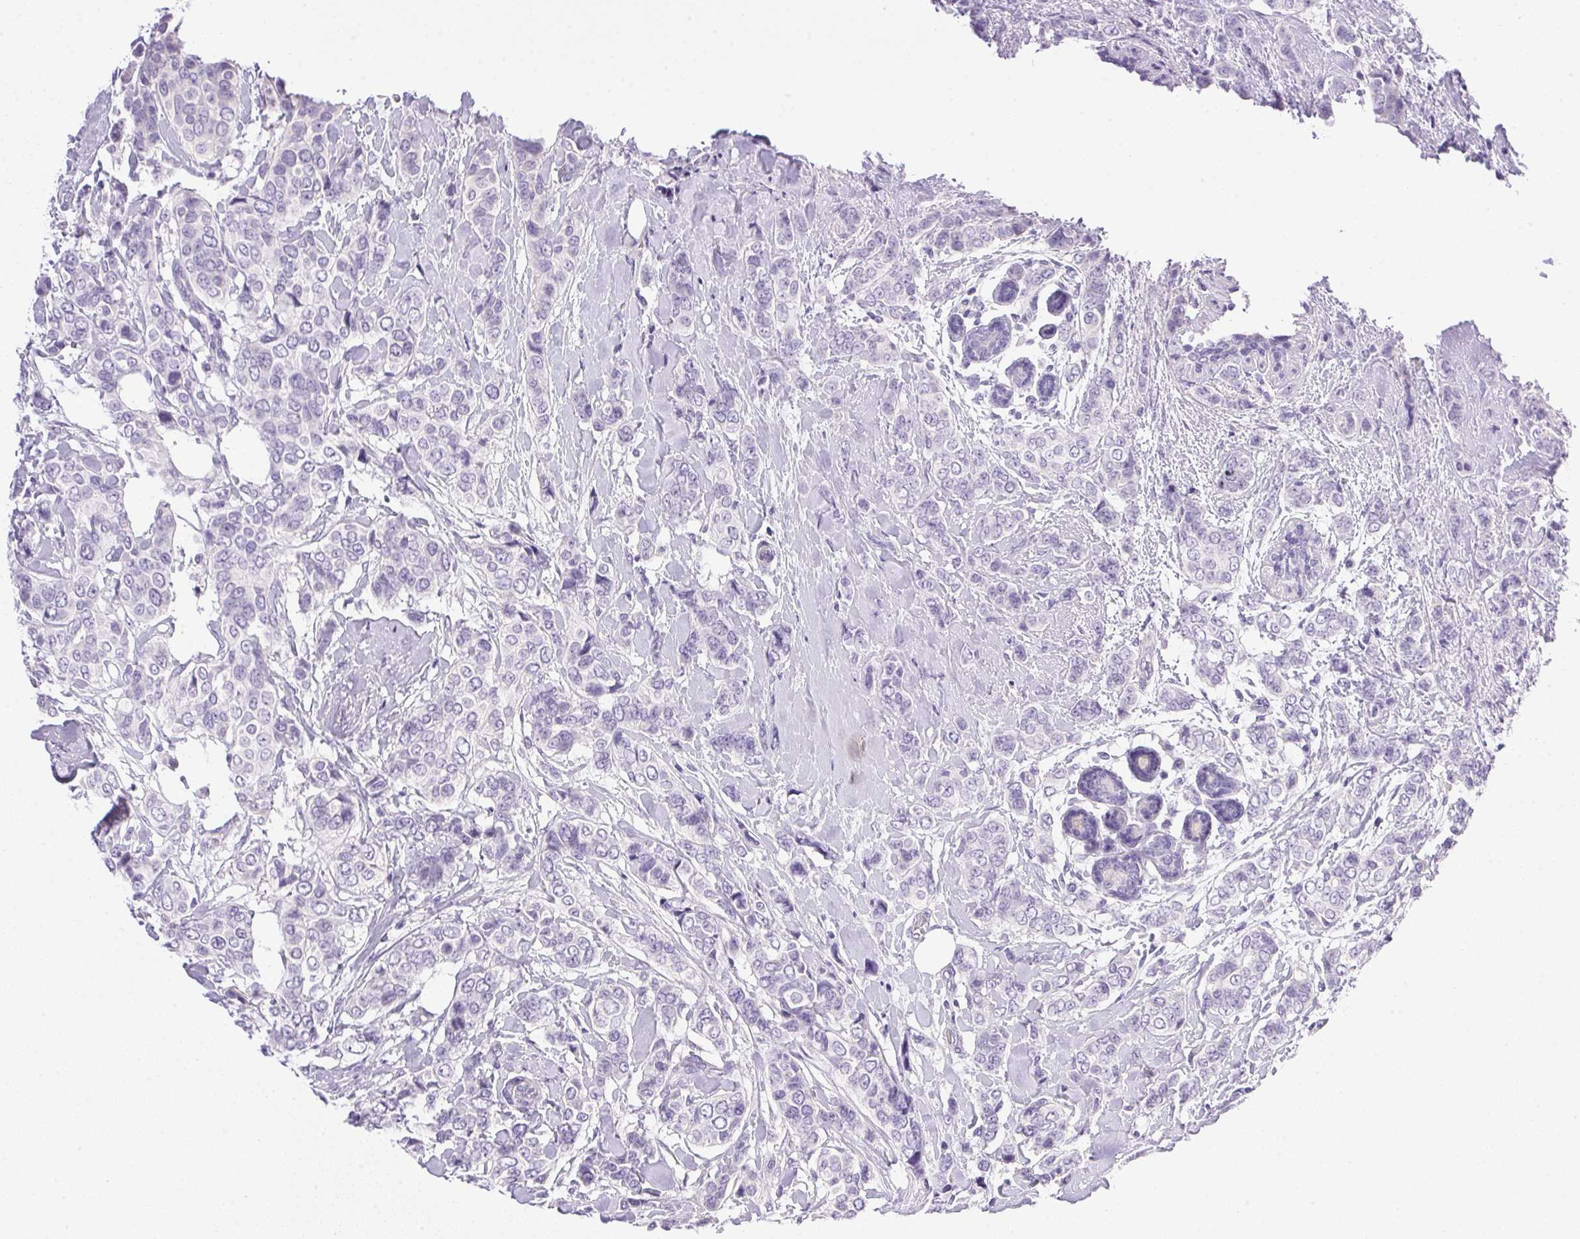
{"staining": {"intensity": "negative", "quantity": "none", "location": "none"}, "tissue": "breast cancer", "cell_type": "Tumor cells", "image_type": "cancer", "snomed": [{"axis": "morphology", "description": "Lobular carcinoma"}, {"axis": "topography", "description": "Breast"}], "caption": "This photomicrograph is of breast lobular carcinoma stained with immunohistochemistry to label a protein in brown with the nuclei are counter-stained blue. There is no expression in tumor cells.", "gene": "ATP6V0A4", "patient": {"sex": "female", "age": 51}}